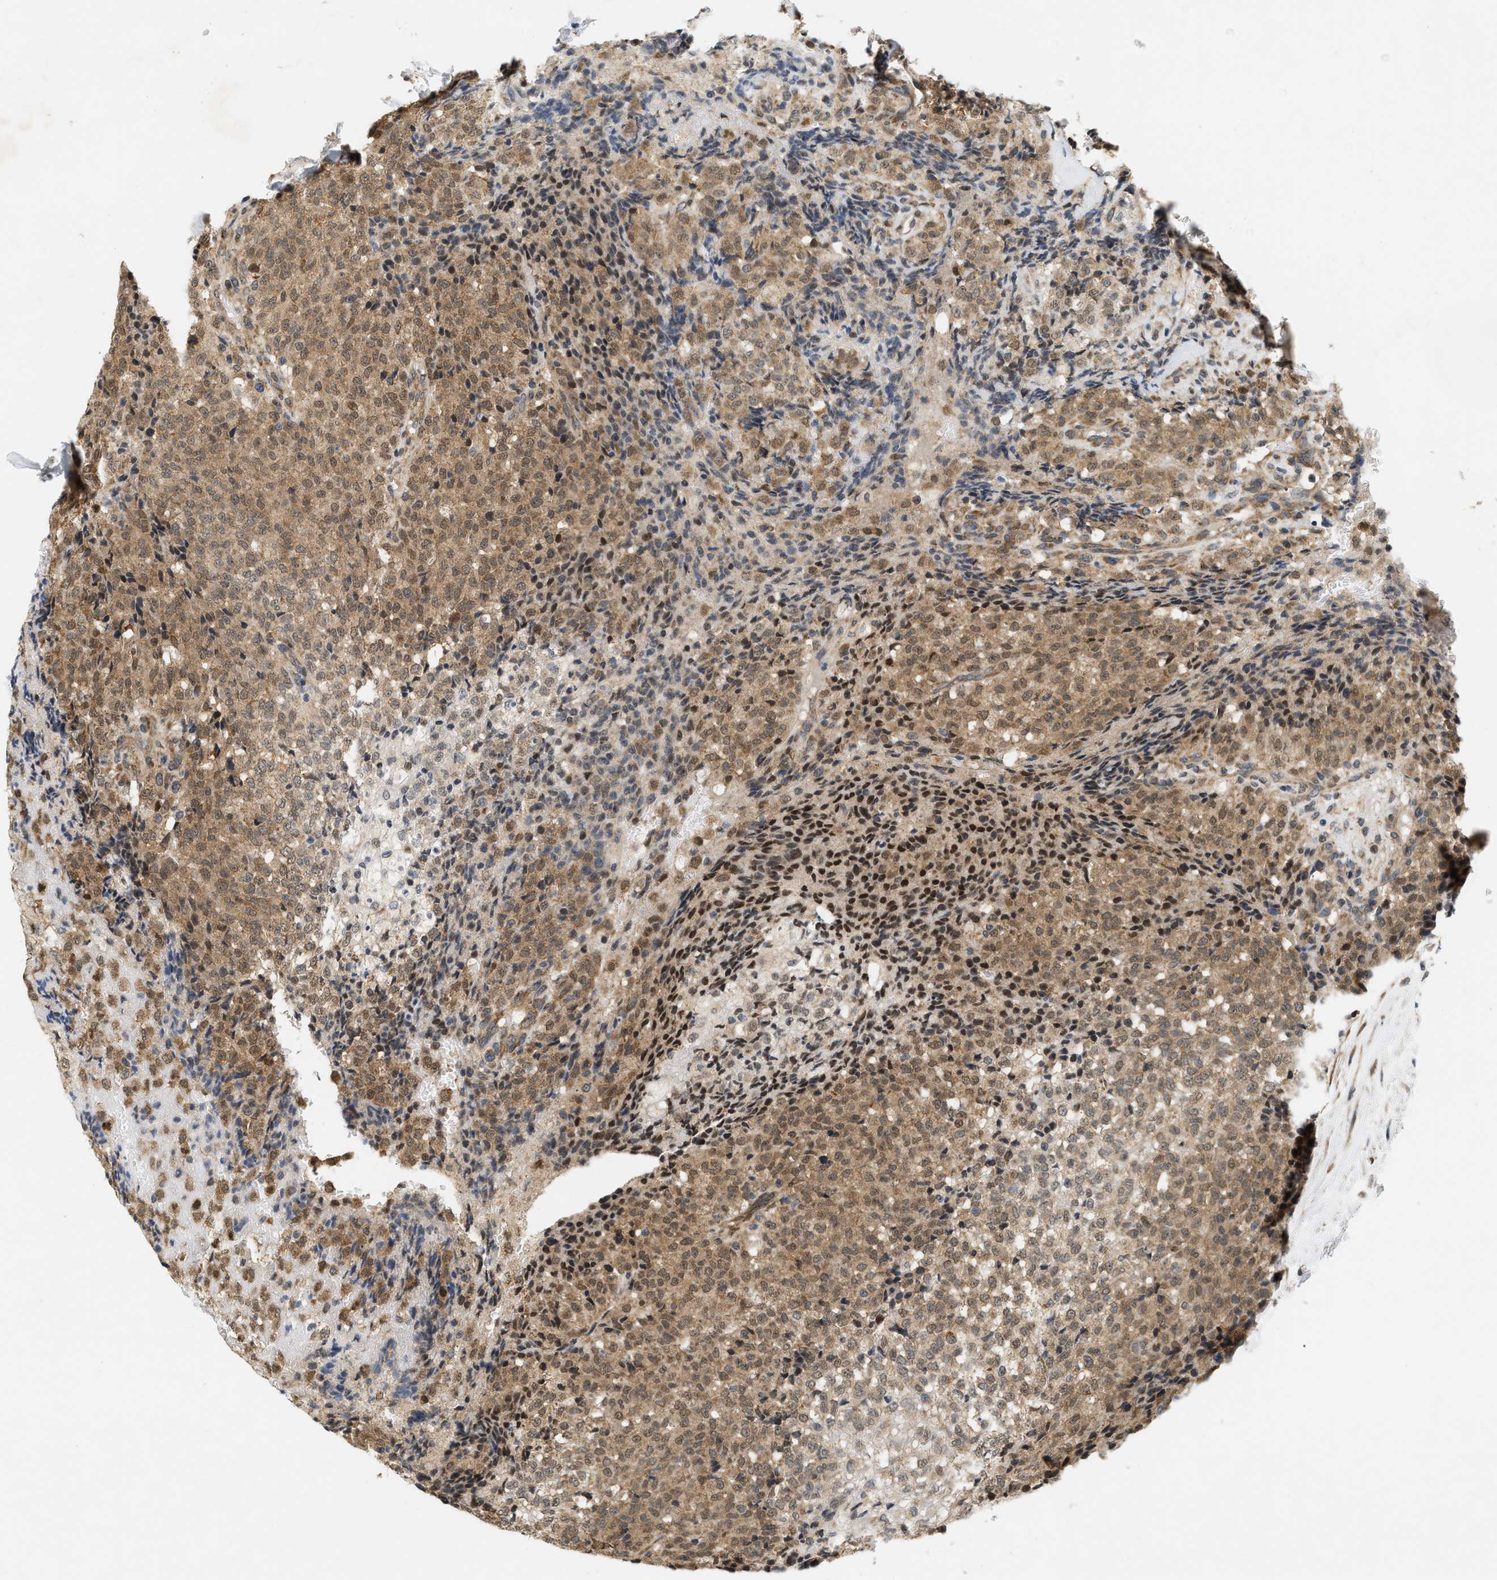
{"staining": {"intensity": "moderate", "quantity": ">75%", "location": "cytoplasmic/membranous"}, "tissue": "testis cancer", "cell_type": "Tumor cells", "image_type": "cancer", "snomed": [{"axis": "morphology", "description": "Seminoma, NOS"}, {"axis": "topography", "description": "Testis"}], "caption": "Immunohistochemistry histopathology image of neoplastic tissue: testis seminoma stained using immunohistochemistry shows medium levels of moderate protein expression localized specifically in the cytoplasmic/membranous of tumor cells, appearing as a cytoplasmic/membranous brown color.", "gene": "GIGYF1", "patient": {"sex": "male", "age": 59}}